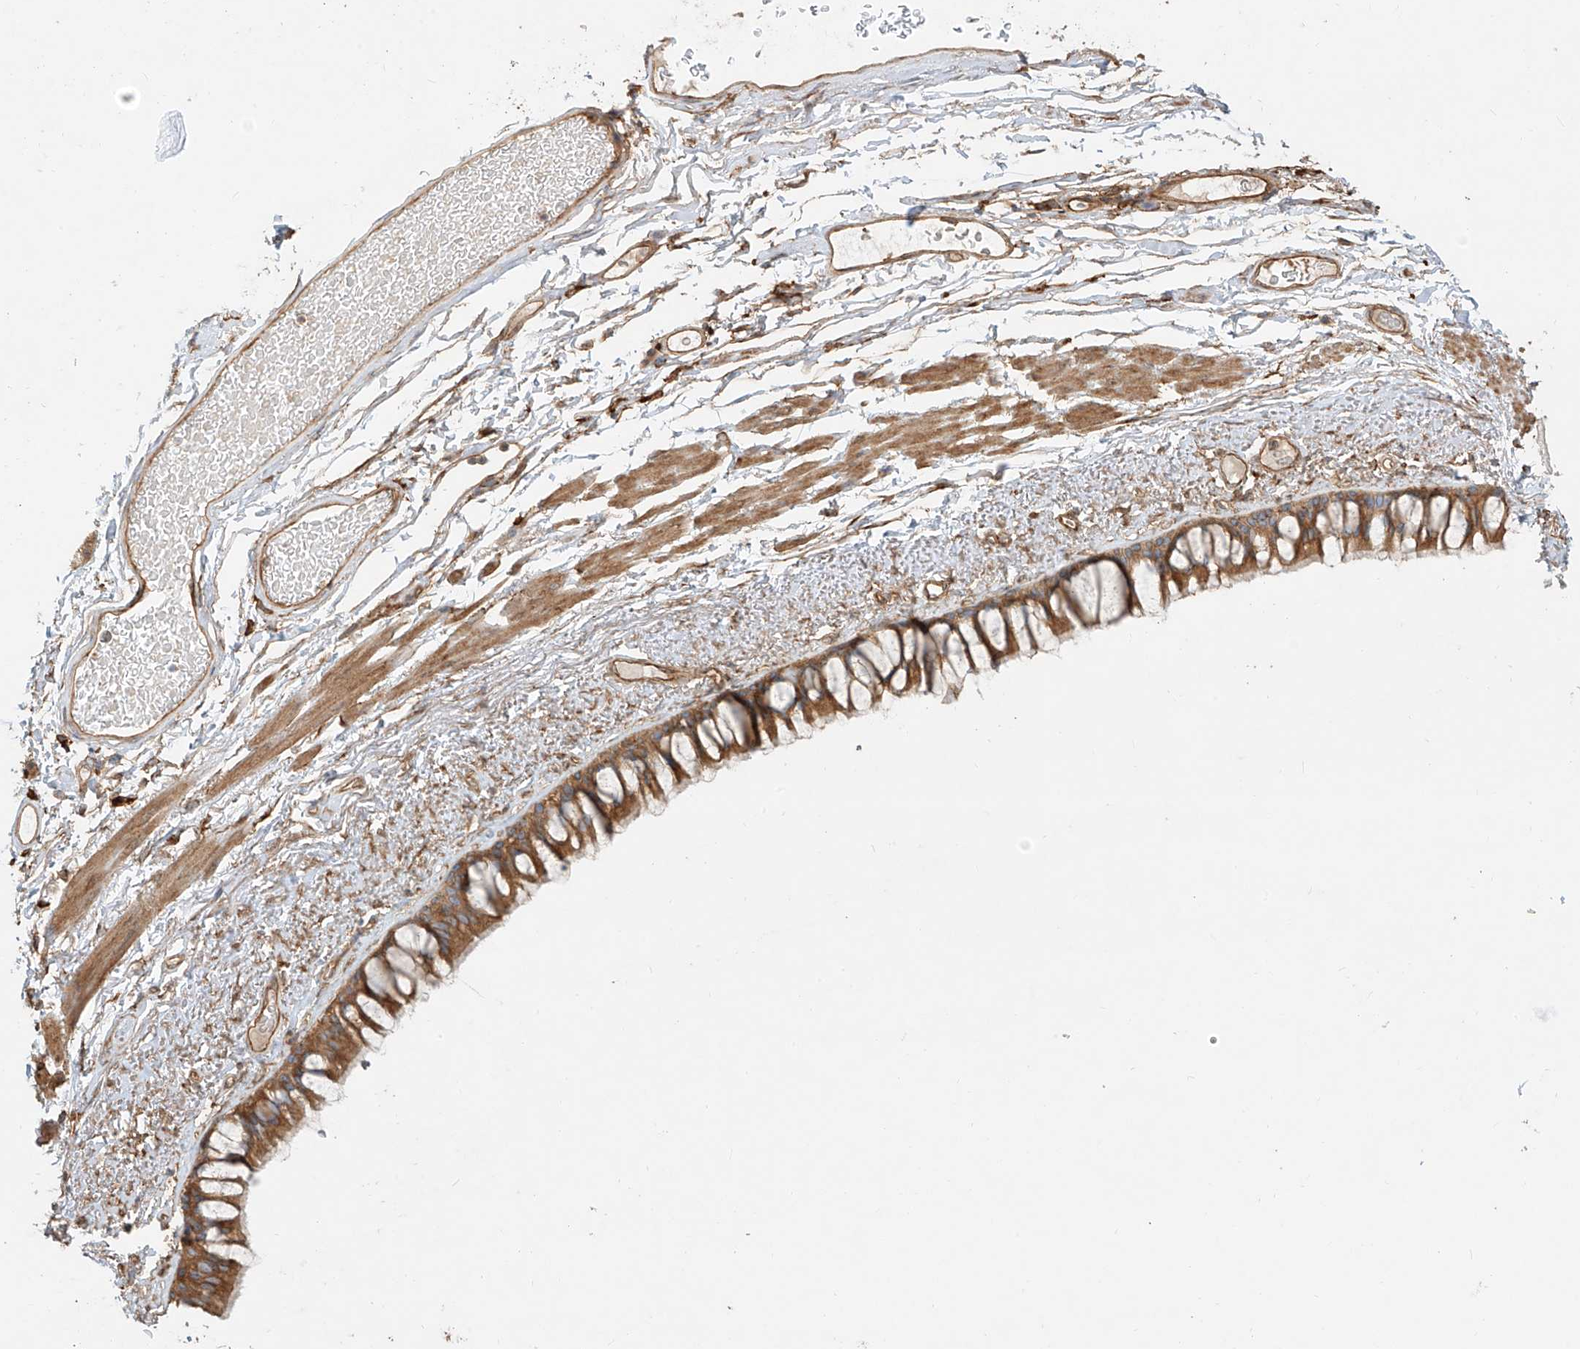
{"staining": {"intensity": "moderate", "quantity": ">75%", "location": "cytoplasmic/membranous"}, "tissue": "bronchus", "cell_type": "Respiratory epithelial cells", "image_type": "normal", "snomed": [{"axis": "morphology", "description": "Normal tissue, NOS"}, {"axis": "topography", "description": "Cartilage tissue"}, {"axis": "topography", "description": "Bronchus"}], "caption": "A brown stain highlights moderate cytoplasmic/membranous positivity of a protein in respiratory epithelial cells of unremarkable bronchus.", "gene": "SNX9", "patient": {"sex": "female", "age": 73}}